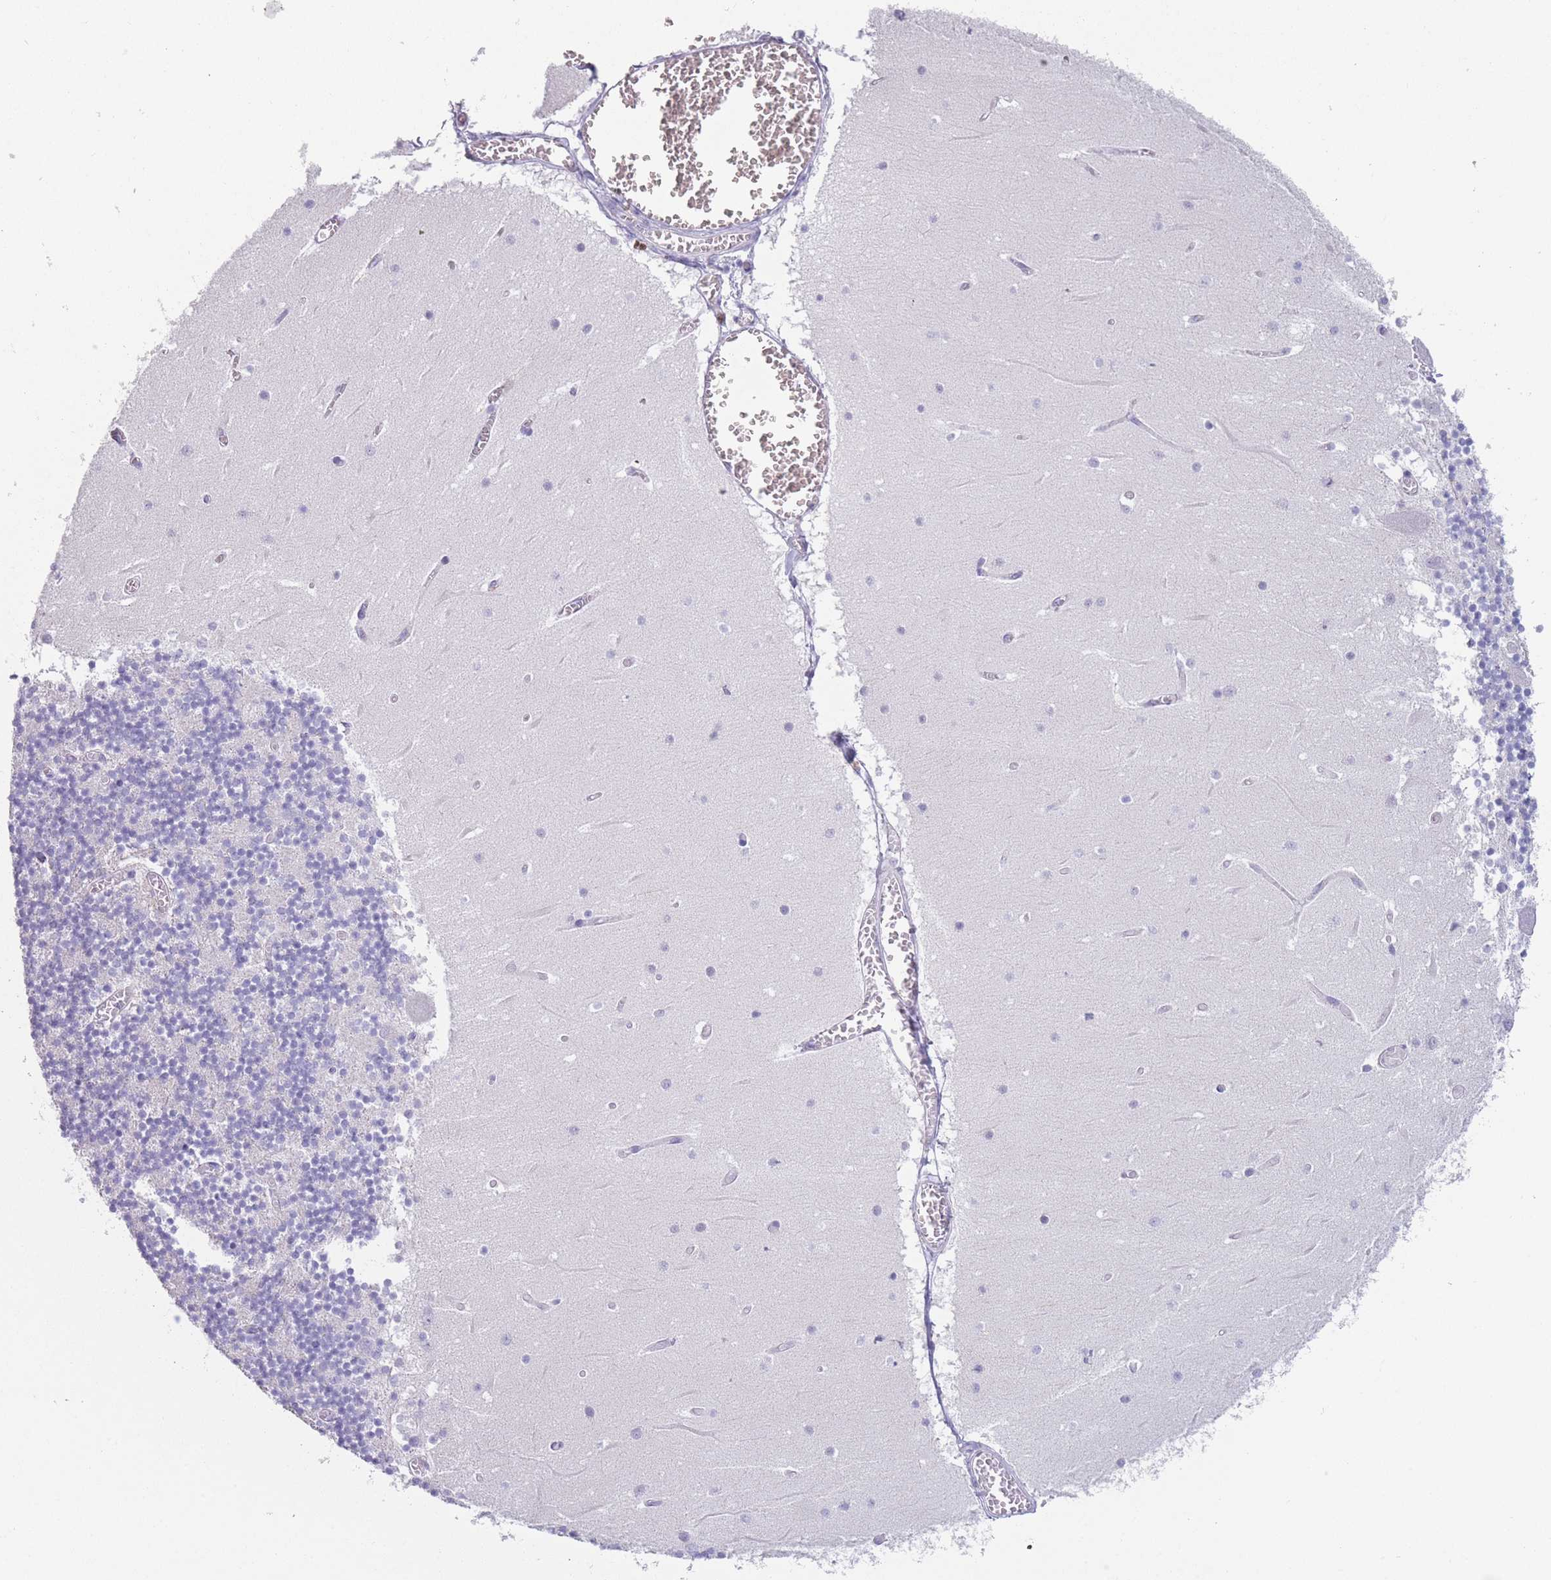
{"staining": {"intensity": "negative", "quantity": "none", "location": "none"}, "tissue": "cerebellum", "cell_type": "Cells in granular layer", "image_type": "normal", "snomed": [{"axis": "morphology", "description": "Normal tissue, NOS"}, {"axis": "topography", "description": "Cerebellum"}], "caption": "This is an IHC micrograph of unremarkable human cerebellum. There is no positivity in cells in granular layer.", "gene": "ZNF627", "patient": {"sex": "female", "age": 28}}